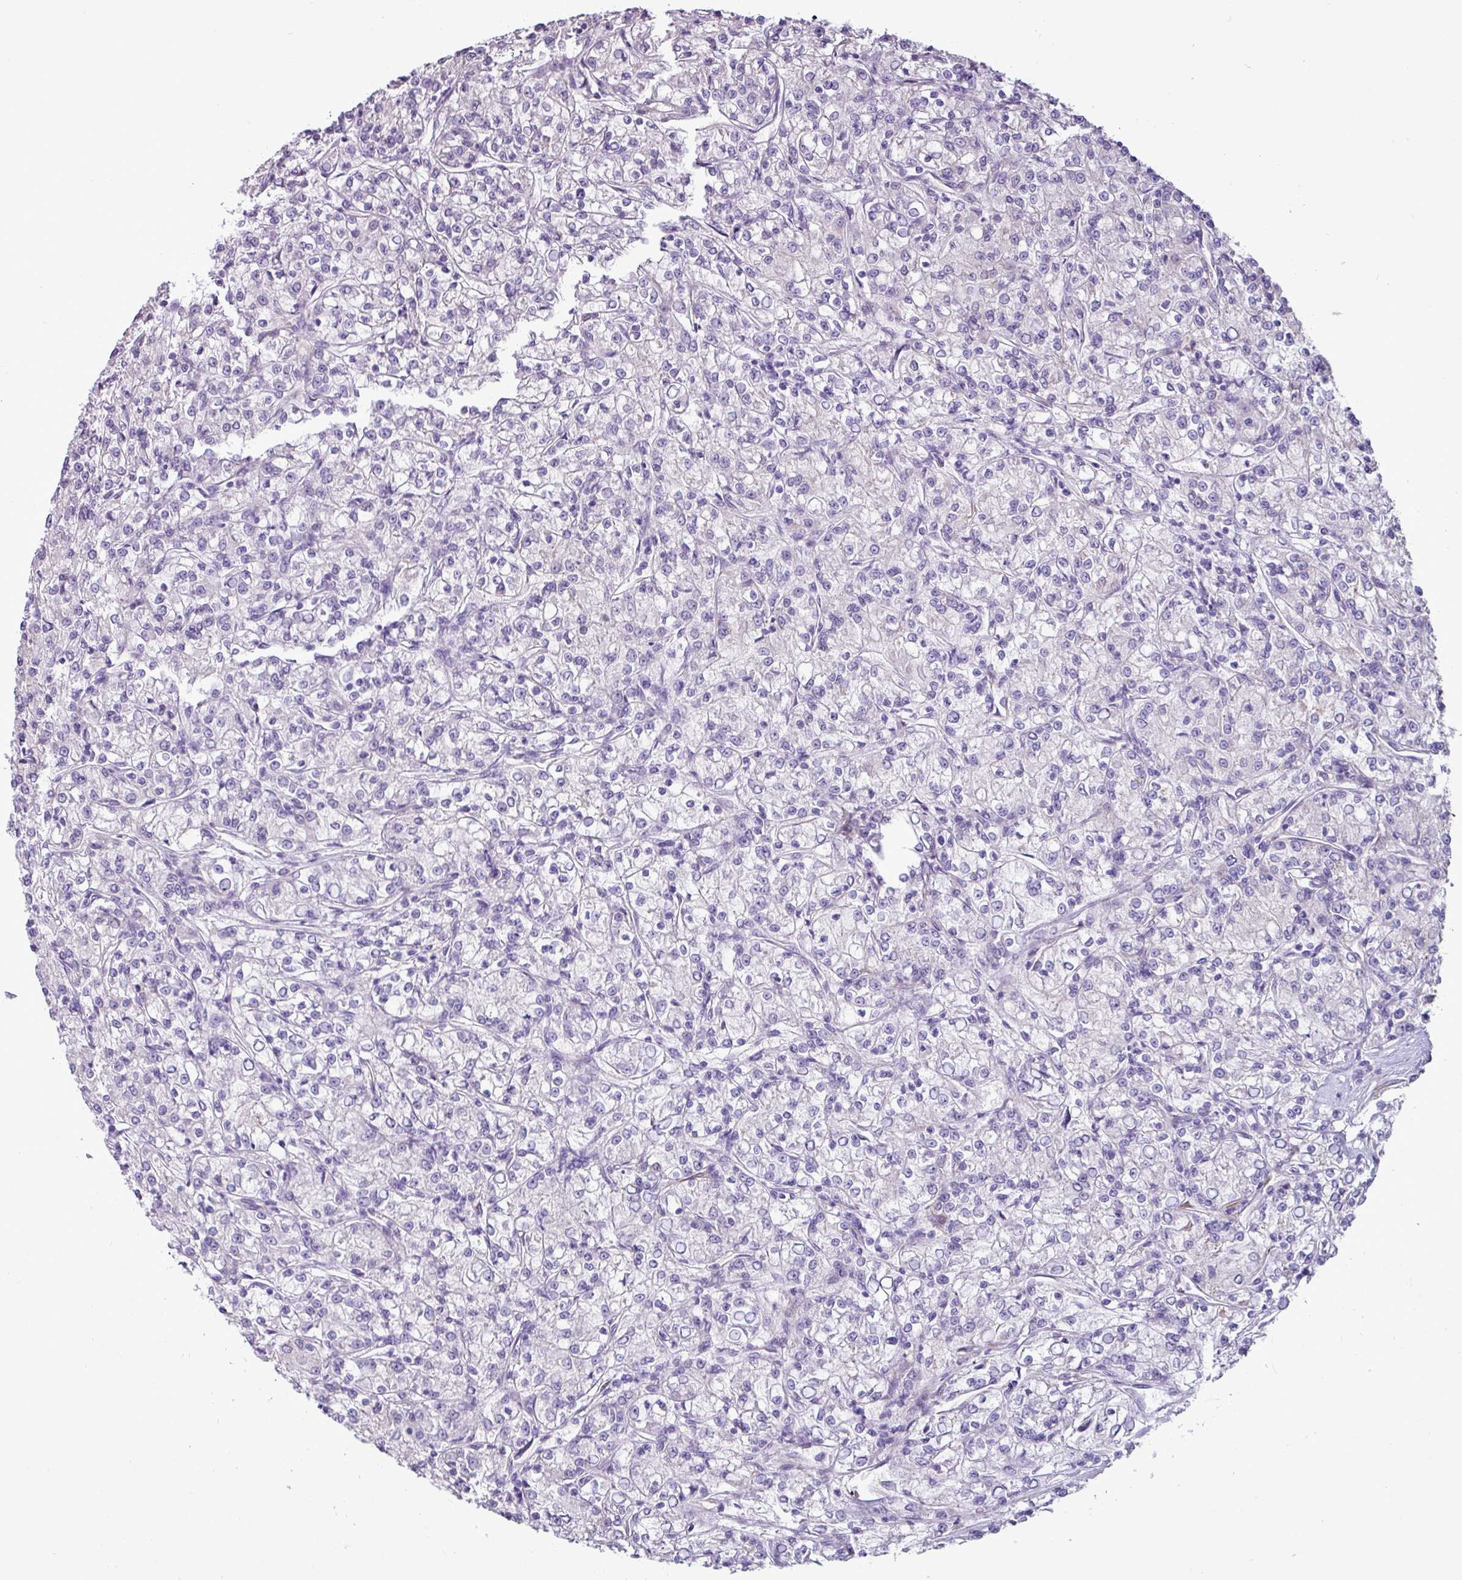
{"staining": {"intensity": "negative", "quantity": "none", "location": "none"}, "tissue": "renal cancer", "cell_type": "Tumor cells", "image_type": "cancer", "snomed": [{"axis": "morphology", "description": "Adenocarcinoma, NOS"}, {"axis": "topography", "description": "Kidney"}], "caption": "Human renal adenocarcinoma stained for a protein using immunohistochemistry (IHC) demonstrates no staining in tumor cells.", "gene": "PPP1R35", "patient": {"sex": "female", "age": 59}}